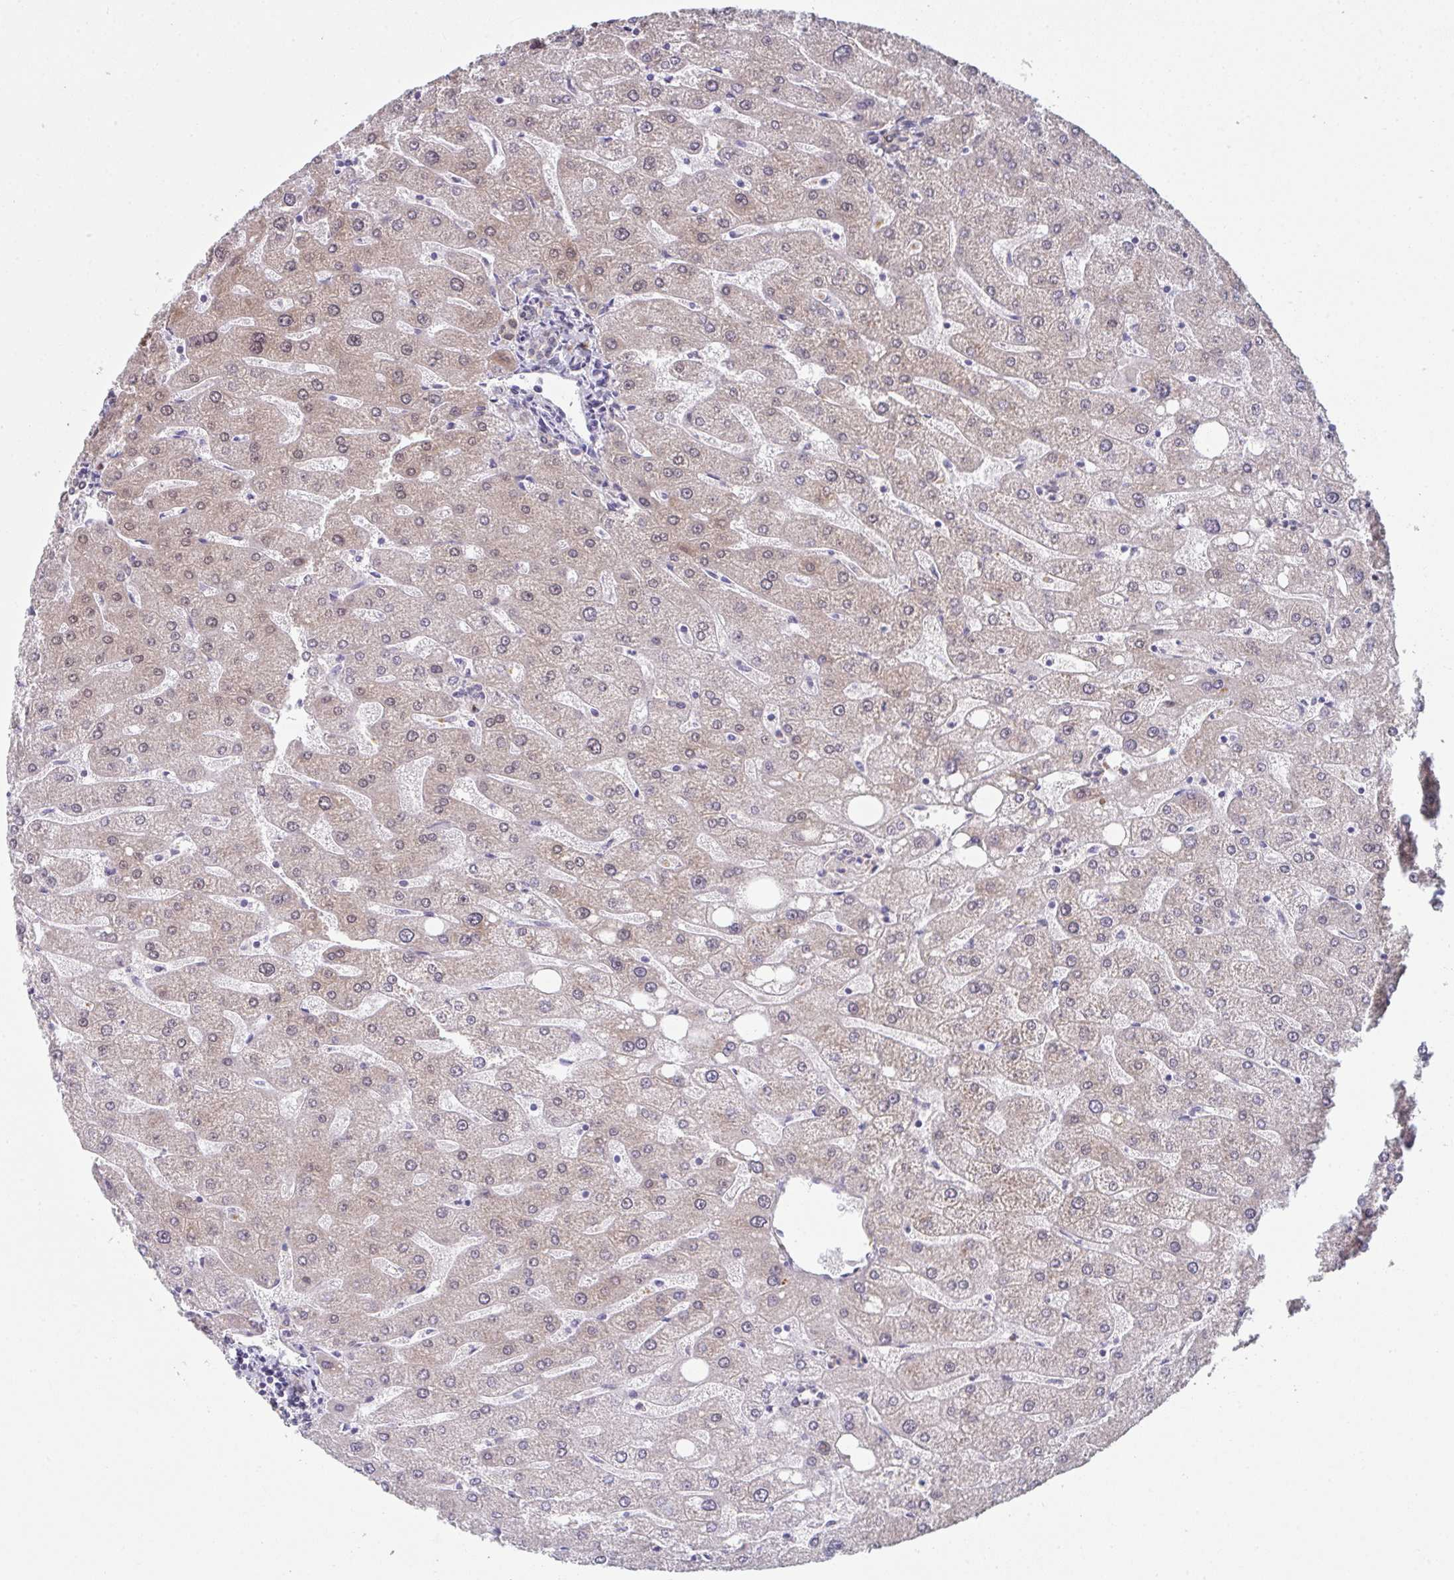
{"staining": {"intensity": "weak", "quantity": "<25%", "location": "cytoplasmic/membranous"}, "tissue": "liver", "cell_type": "Cholangiocytes", "image_type": "normal", "snomed": [{"axis": "morphology", "description": "Normal tissue, NOS"}, {"axis": "topography", "description": "Liver"}], "caption": "The immunohistochemistry (IHC) micrograph has no significant expression in cholangiocytes of liver. (DAB immunohistochemistry, high magnification).", "gene": "A1CF", "patient": {"sex": "male", "age": 67}}